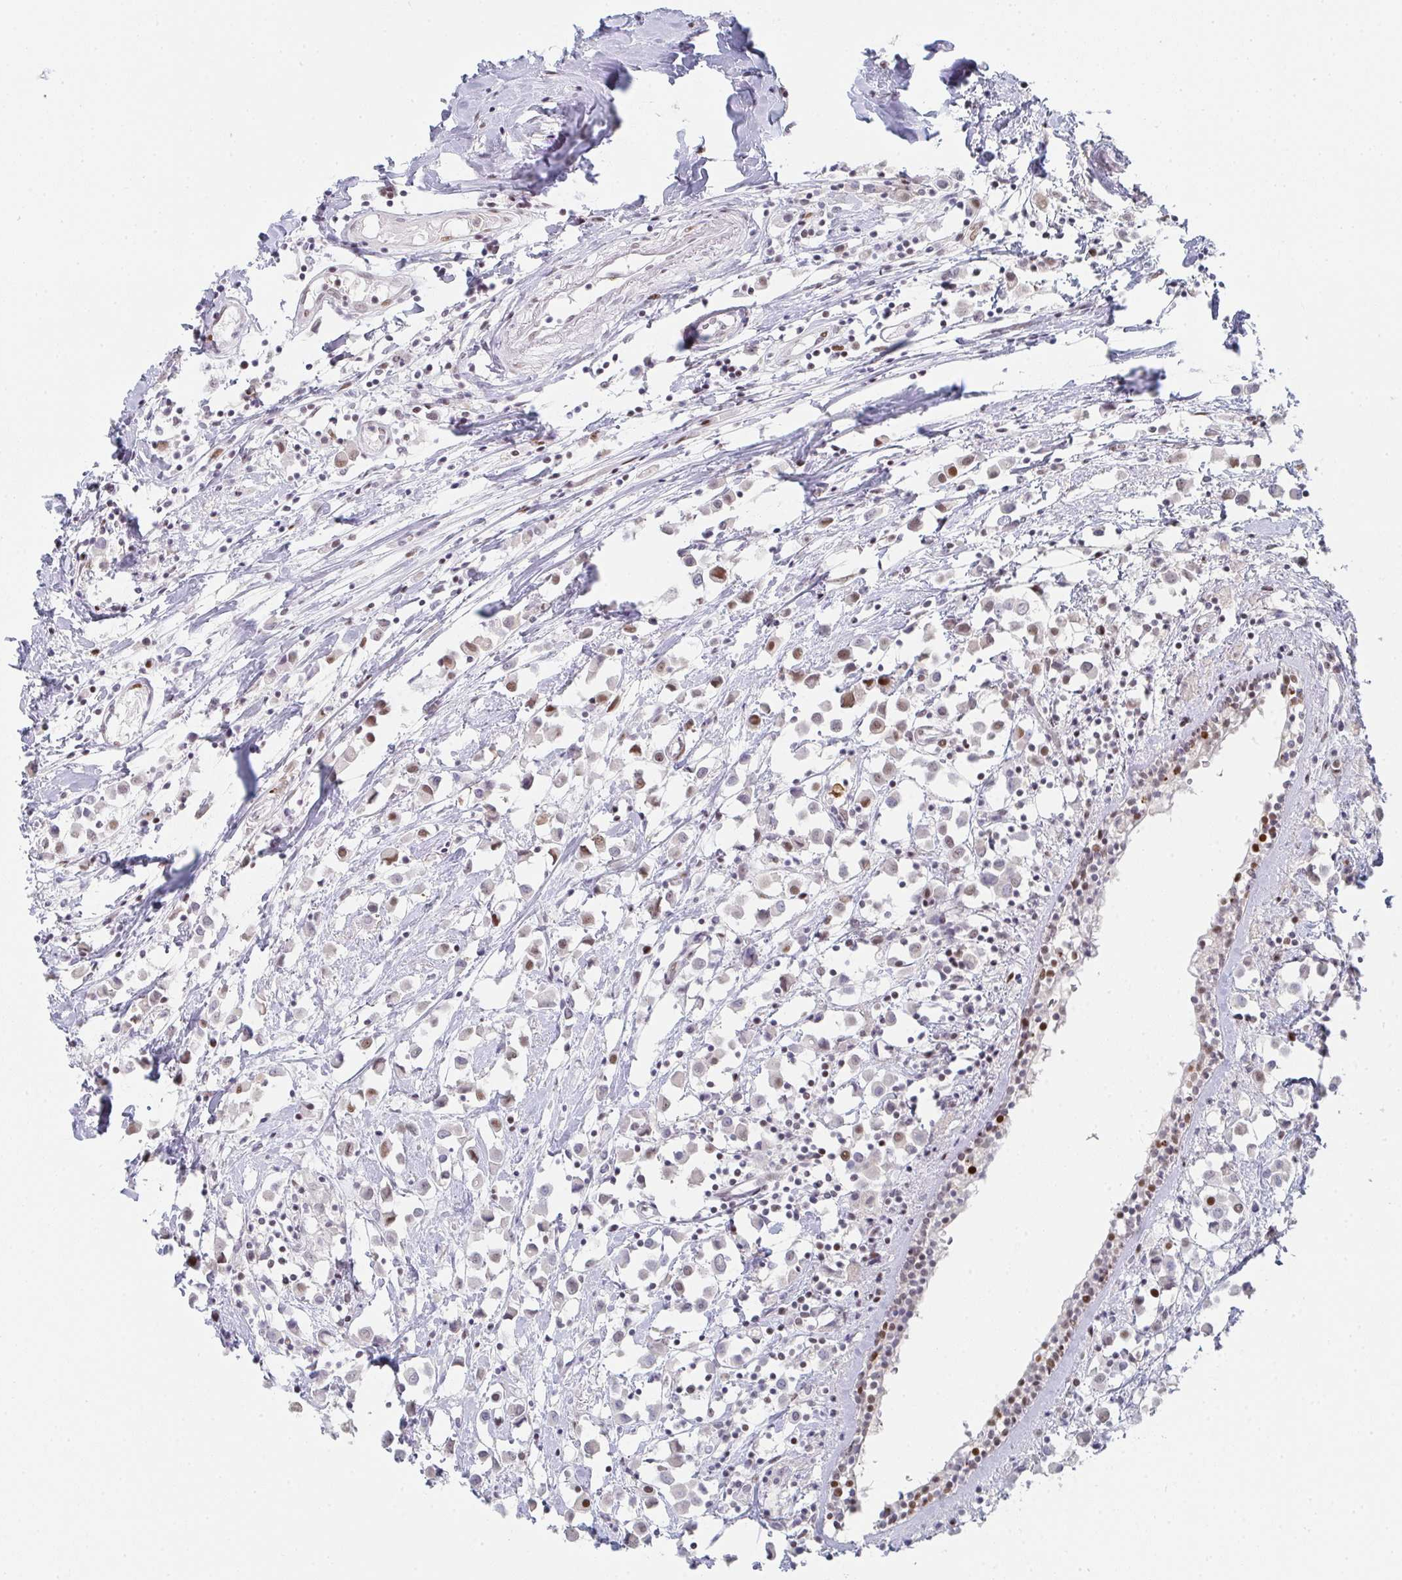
{"staining": {"intensity": "weak", "quantity": ">75%", "location": "nuclear"}, "tissue": "breast cancer", "cell_type": "Tumor cells", "image_type": "cancer", "snomed": [{"axis": "morphology", "description": "Duct carcinoma"}, {"axis": "topography", "description": "Breast"}], "caption": "Tumor cells display weak nuclear expression in approximately >75% of cells in breast intraductal carcinoma.", "gene": "LIN54", "patient": {"sex": "female", "age": 61}}